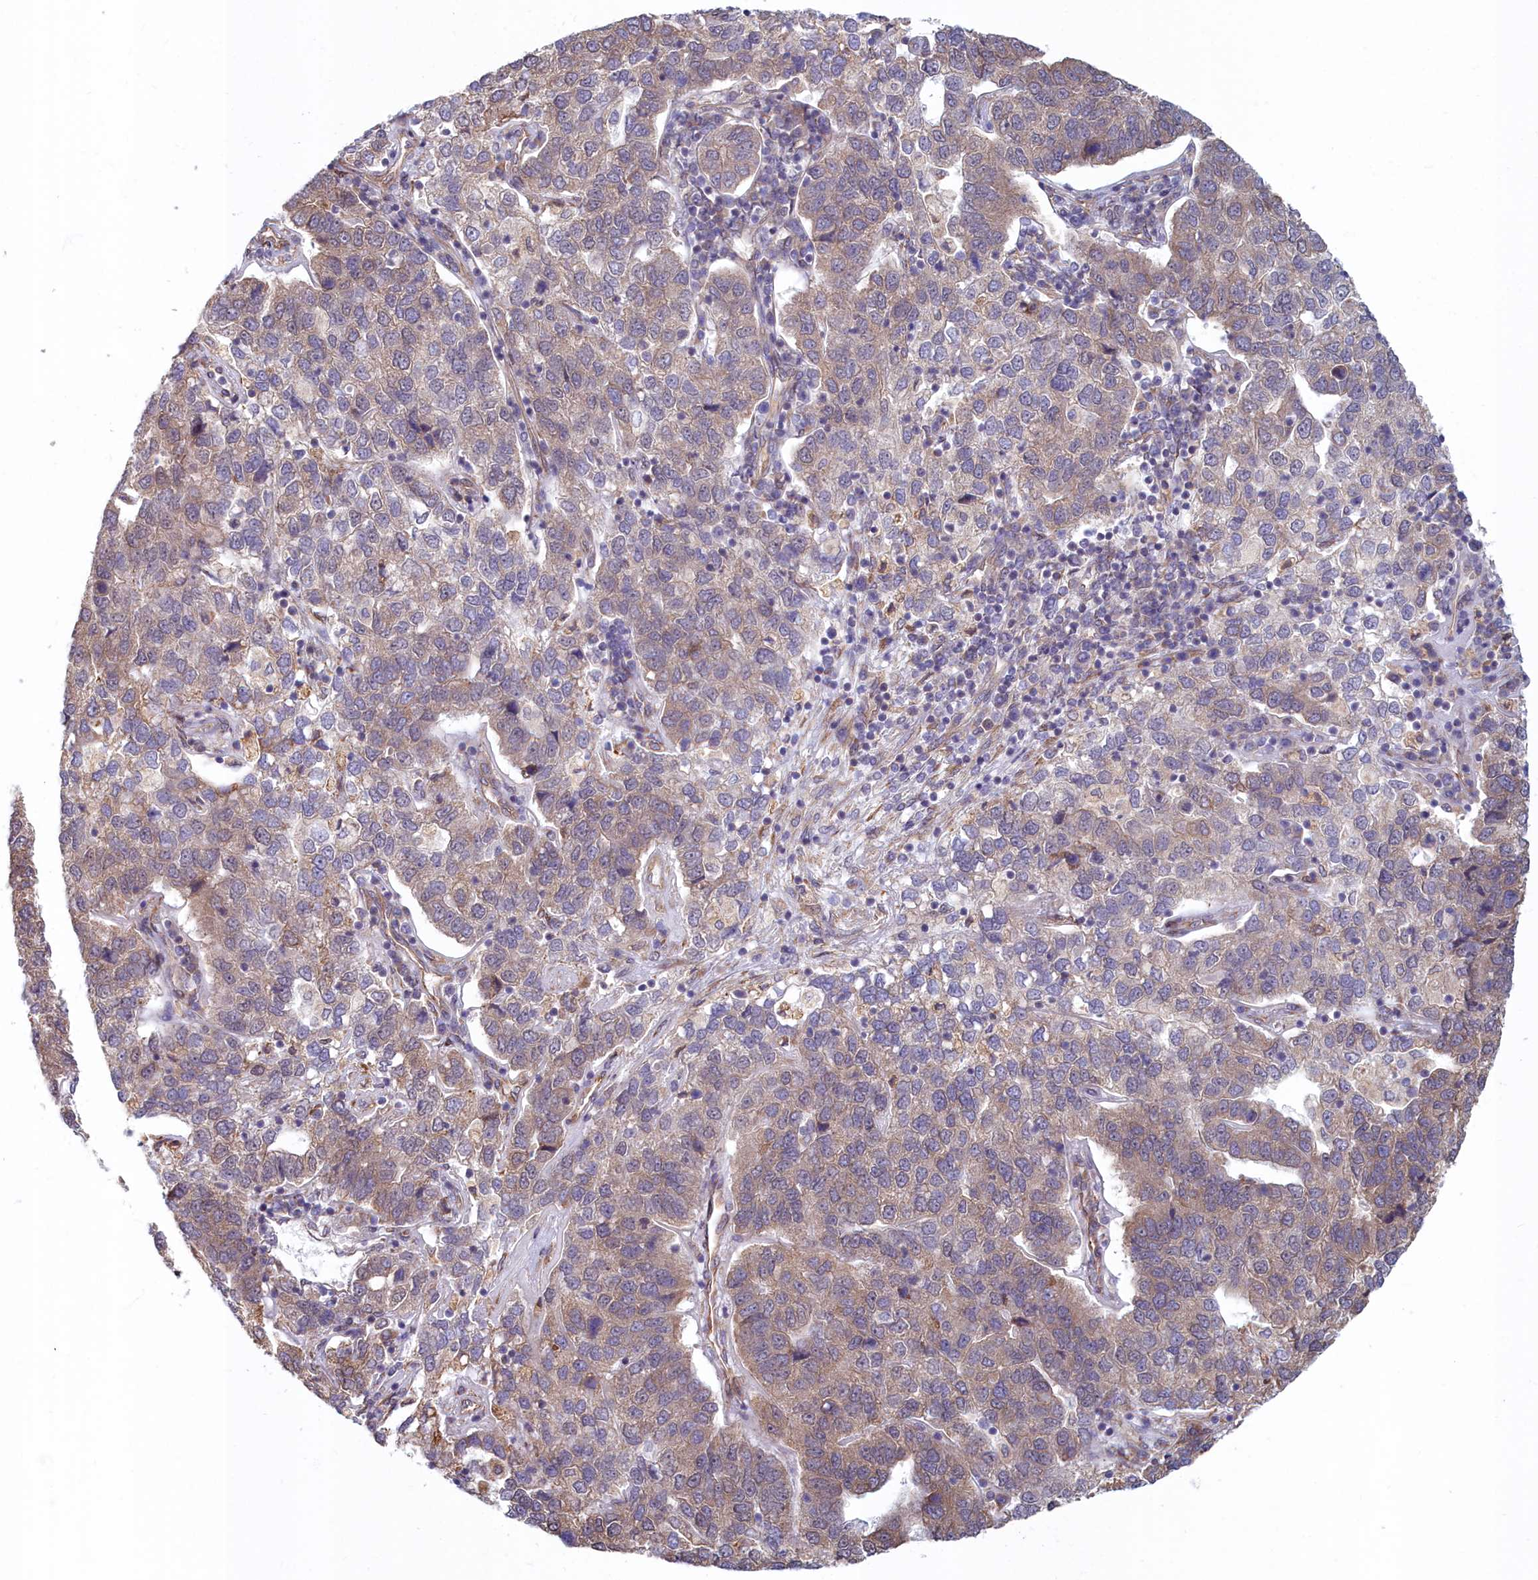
{"staining": {"intensity": "moderate", "quantity": "25%-75%", "location": "cytoplasmic/membranous"}, "tissue": "pancreatic cancer", "cell_type": "Tumor cells", "image_type": "cancer", "snomed": [{"axis": "morphology", "description": "Adenocarcinoma, NOS"}, {"axis": "topography", "description": "Pancreas"}], "caption": "IHC staining of pancreatic cancer, which exhibits medium levels of moderate cytoplasmic/membranous expression in approximately 25%-75% of tumor cells indicating moderate cytoplasmic/membranous protein expression. The staining was performed using DAB (brown) for protein detection and nuclei were counterstained in hematoxylin (blue).", "gene": "MAK16", "patient": {"sex": "female", "age": 61}}